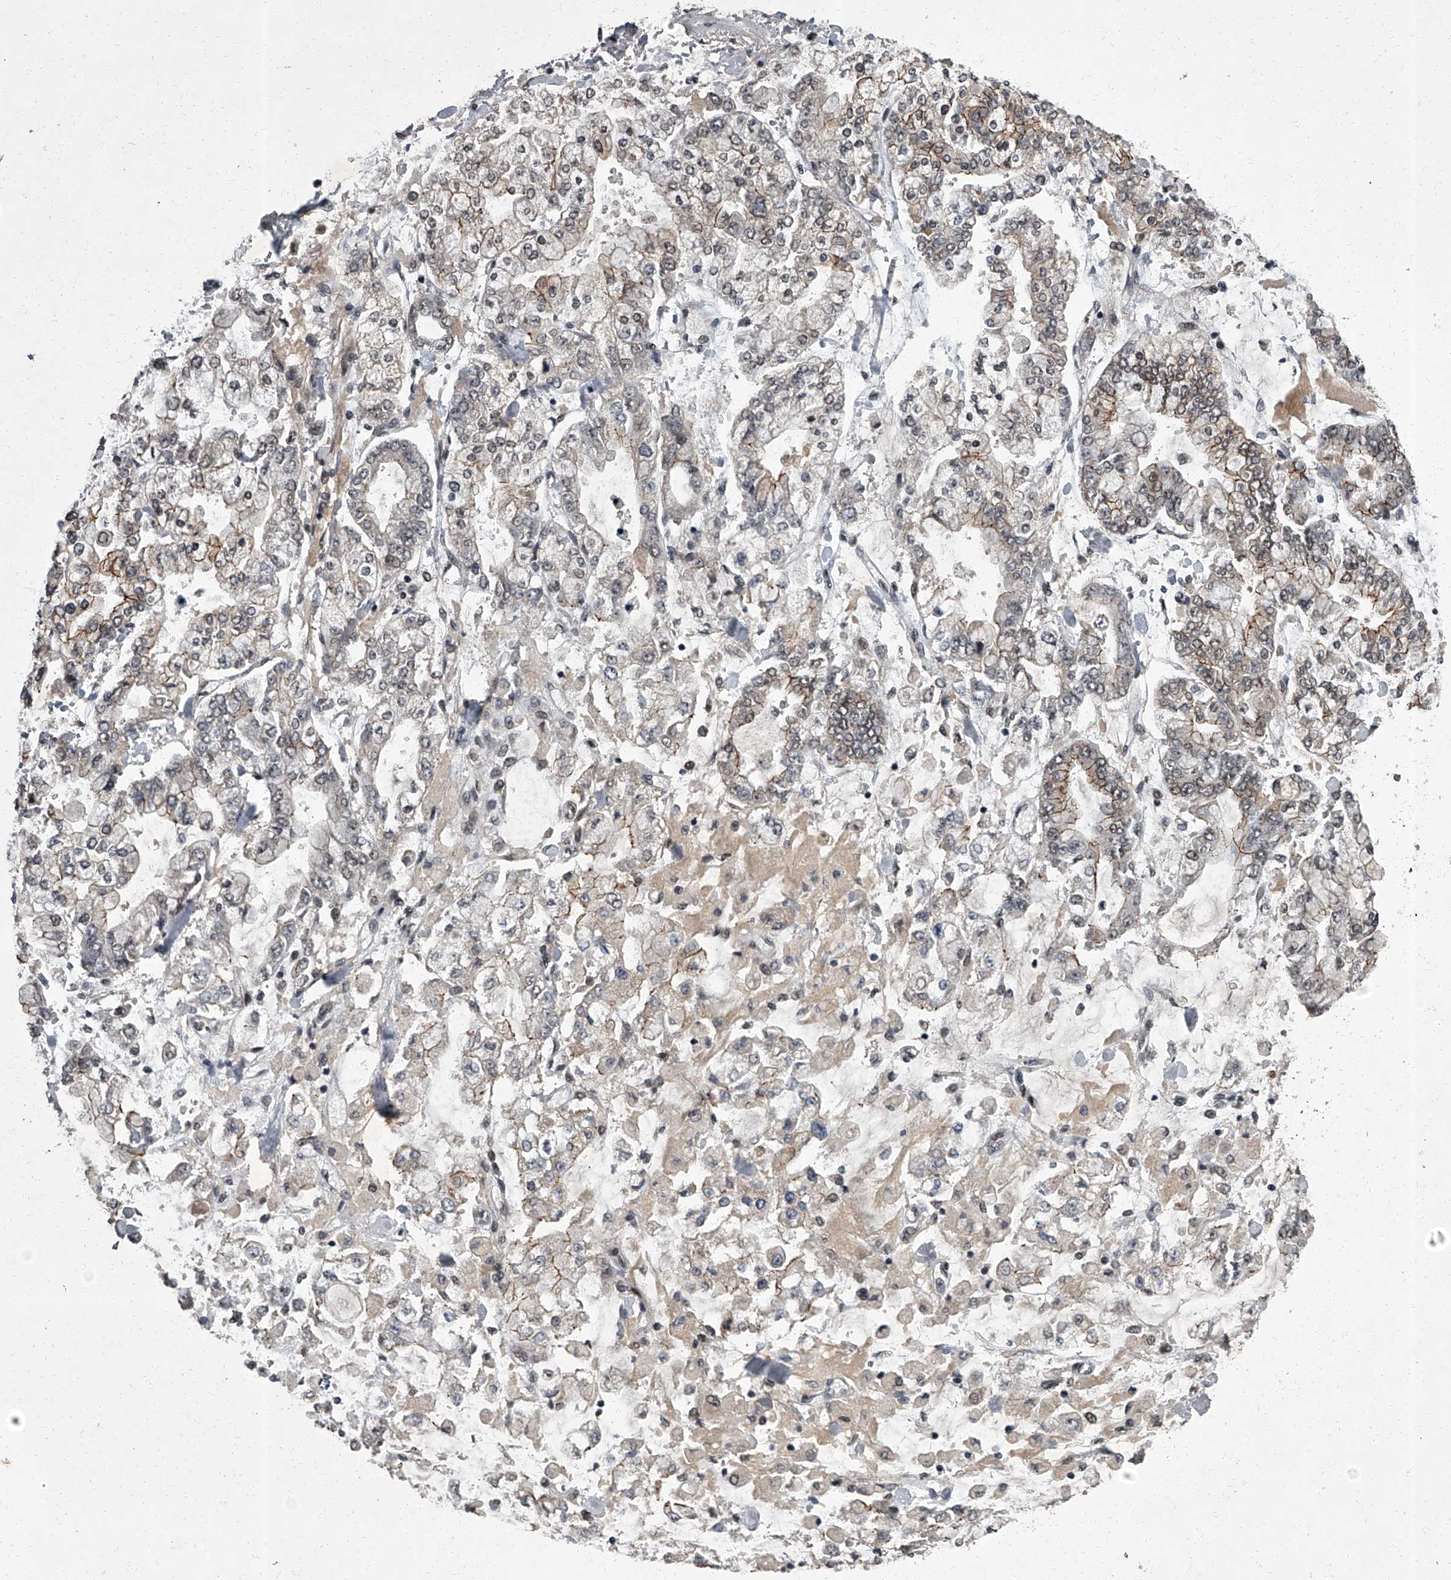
{"staining": {"intensity": "moderate", "quantity": "<25%", "location": "cytoplasmic/membranous"}, "tissue": "stomach cancer", "cell_type": "Tumor cells", "image_type": "cancer", "snomed": [{"axis": "morphology", "description": "Normal tissue, NOS"}, {"axis": "morphology", "description": "Adenocarcinoma, NOS"}, {"axis": "topography", "description": "Stomach, upper"}, {"axis": "topography", "description": "Stomach"}], "caption": "This histopathology image demonstrates immunohistochemistry (IHC) staining of adenocarcinoma (stomach), with low moderate cytoplasmic/membranous expression in approximately <25% of tumor cells.", "gene": "ZNF518B", "patient": {"sex": "male", "age": 76}}